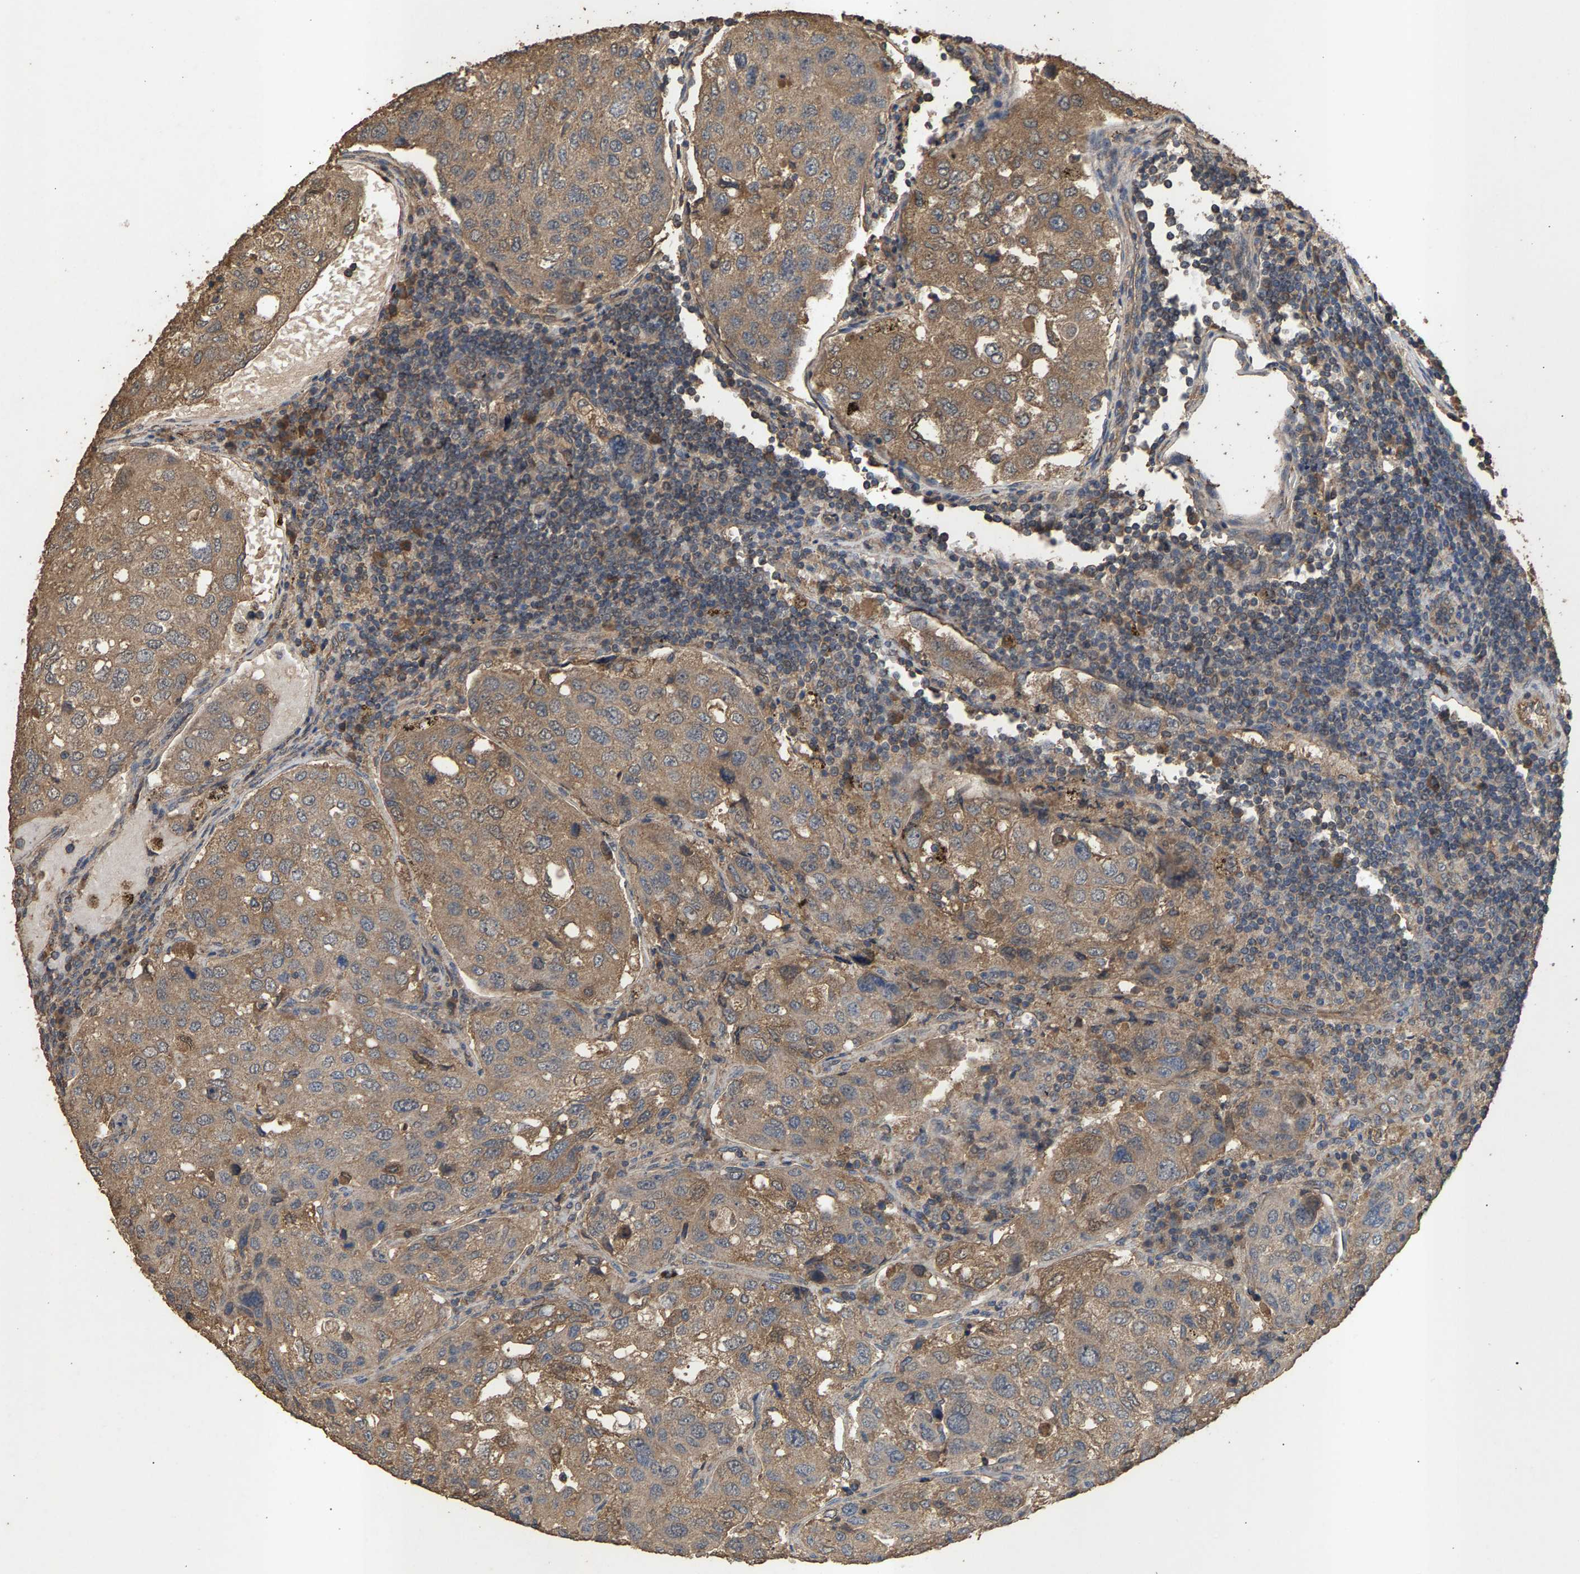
{"staining": {"intensity": "moderate", "quantity": ">75%", "location": "cytoplasmic/membranous"}, "tissue": "urothelial cancer", "cell_type": "Tumor cells", "image_type": "cancer", "snomed": [{"axis": "morphology", "description": "Urothelial carcinoma, High grade"}, {"axis": "topography", "description": "Lymph node"}, {"axis": "topography", "description": "Urinary bladder"}], "caption": "The immunohistochemical stain shows moderate cytoplasmic/membranous staining in tumor cells of high-grade urothelial carcinoma tissue.", "gene": "HTRA3", "patient": {"sex": "male", "age": 51}}